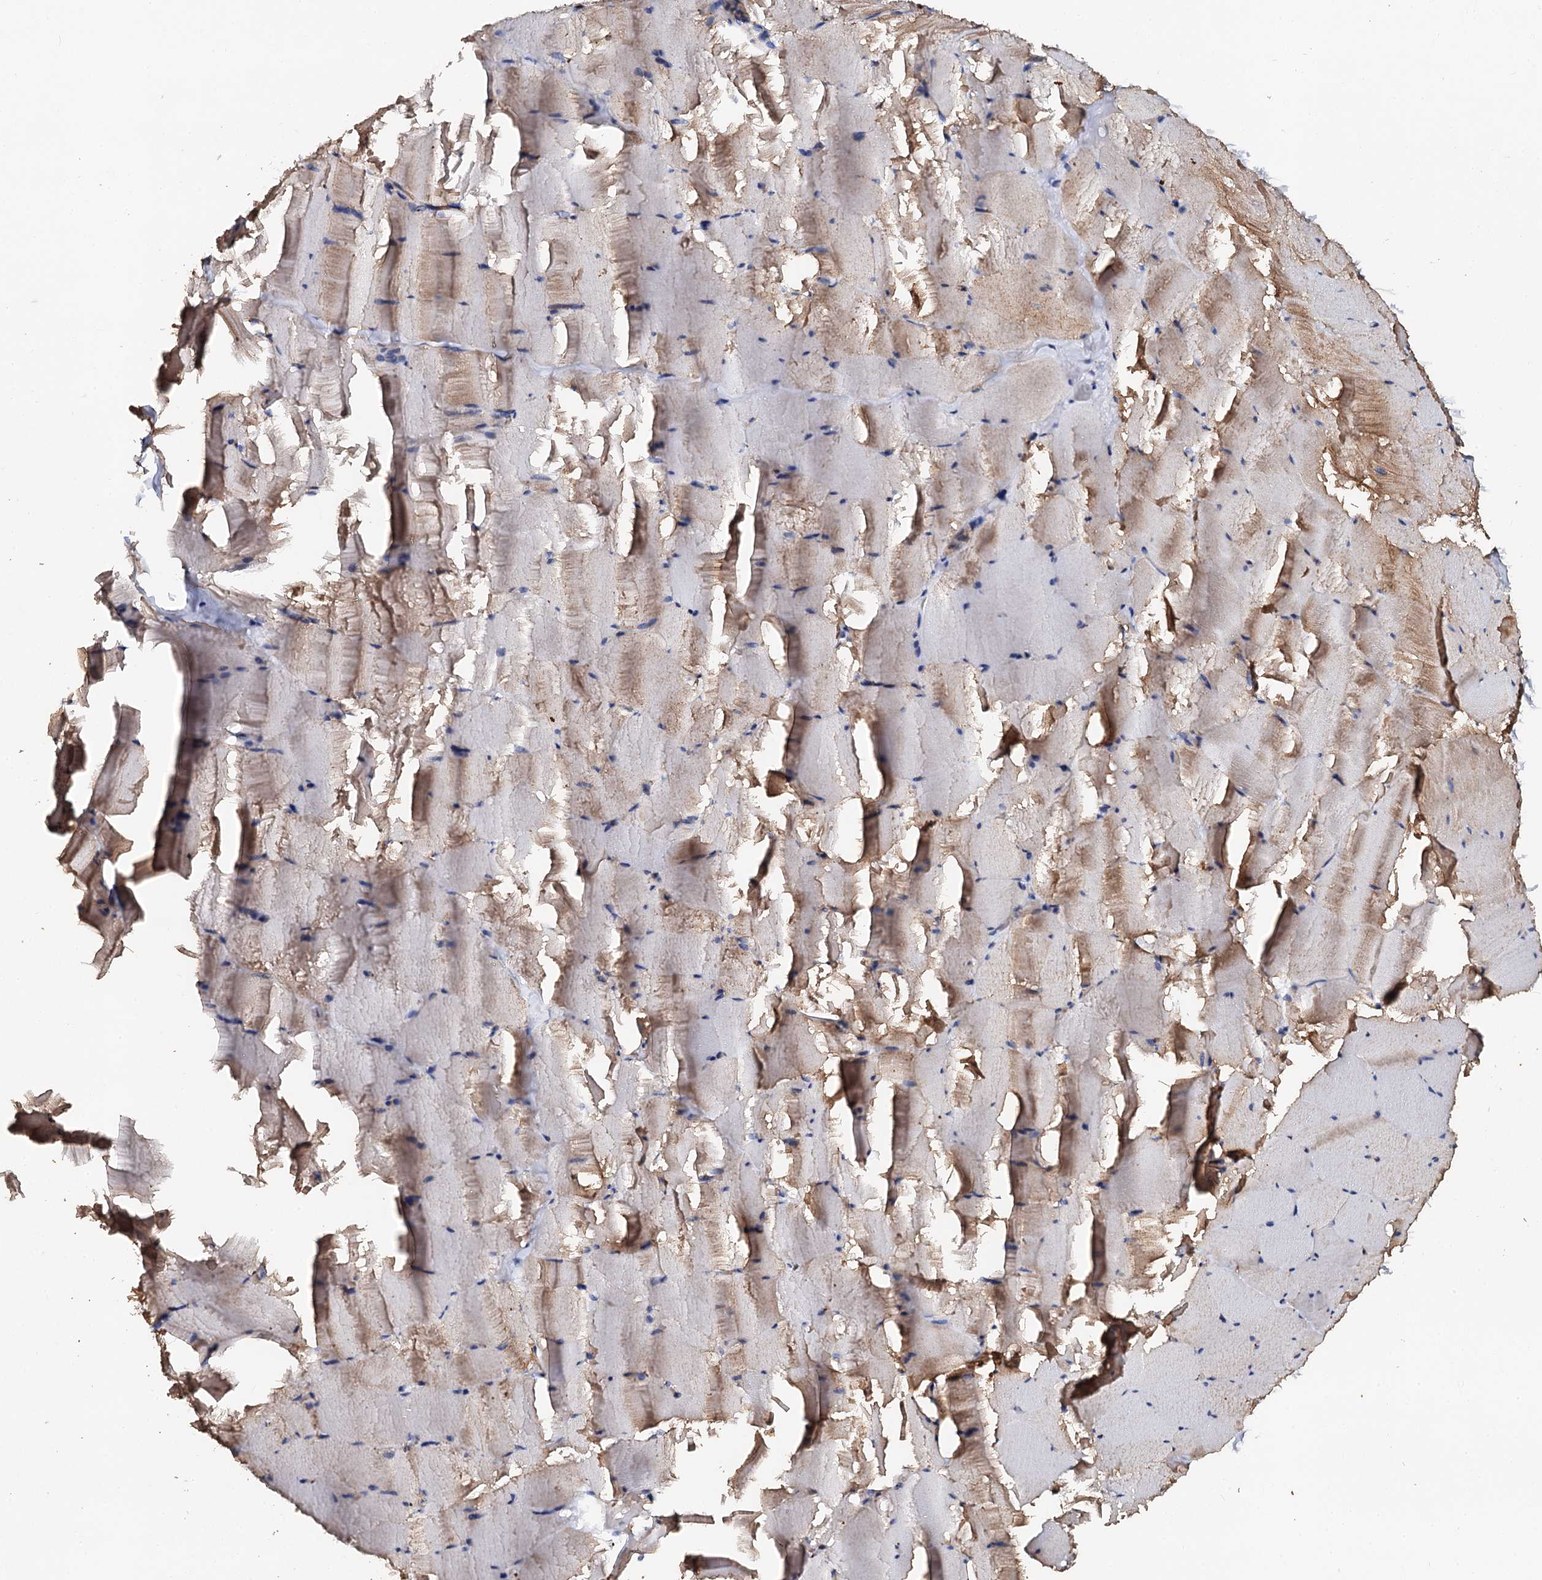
{"staining": {"intensity": "moderate", "quantity": "25%-75%", "location": "cytoplasmic/membranous"}, "tissue": "skeletal muscle", "cell_type": "Myocytes", "image_type": "normal", "snomed": [{"axis": "morphology", "description": "Normal tissue, NOS"}, {"axis": "topography", "description": "Skeletal muscle"}], "caption": "DAB immunohistochemical staining of normal skeletal muscle shows moderate cytoplasmic/membranous protein staining in about 25%-75% of myocytes. Immunohistochemistry stains the protein in brown and the nuclei are stained blue.", "gene": "VPS36", "patient": {"sex": "male", "age": 62}}